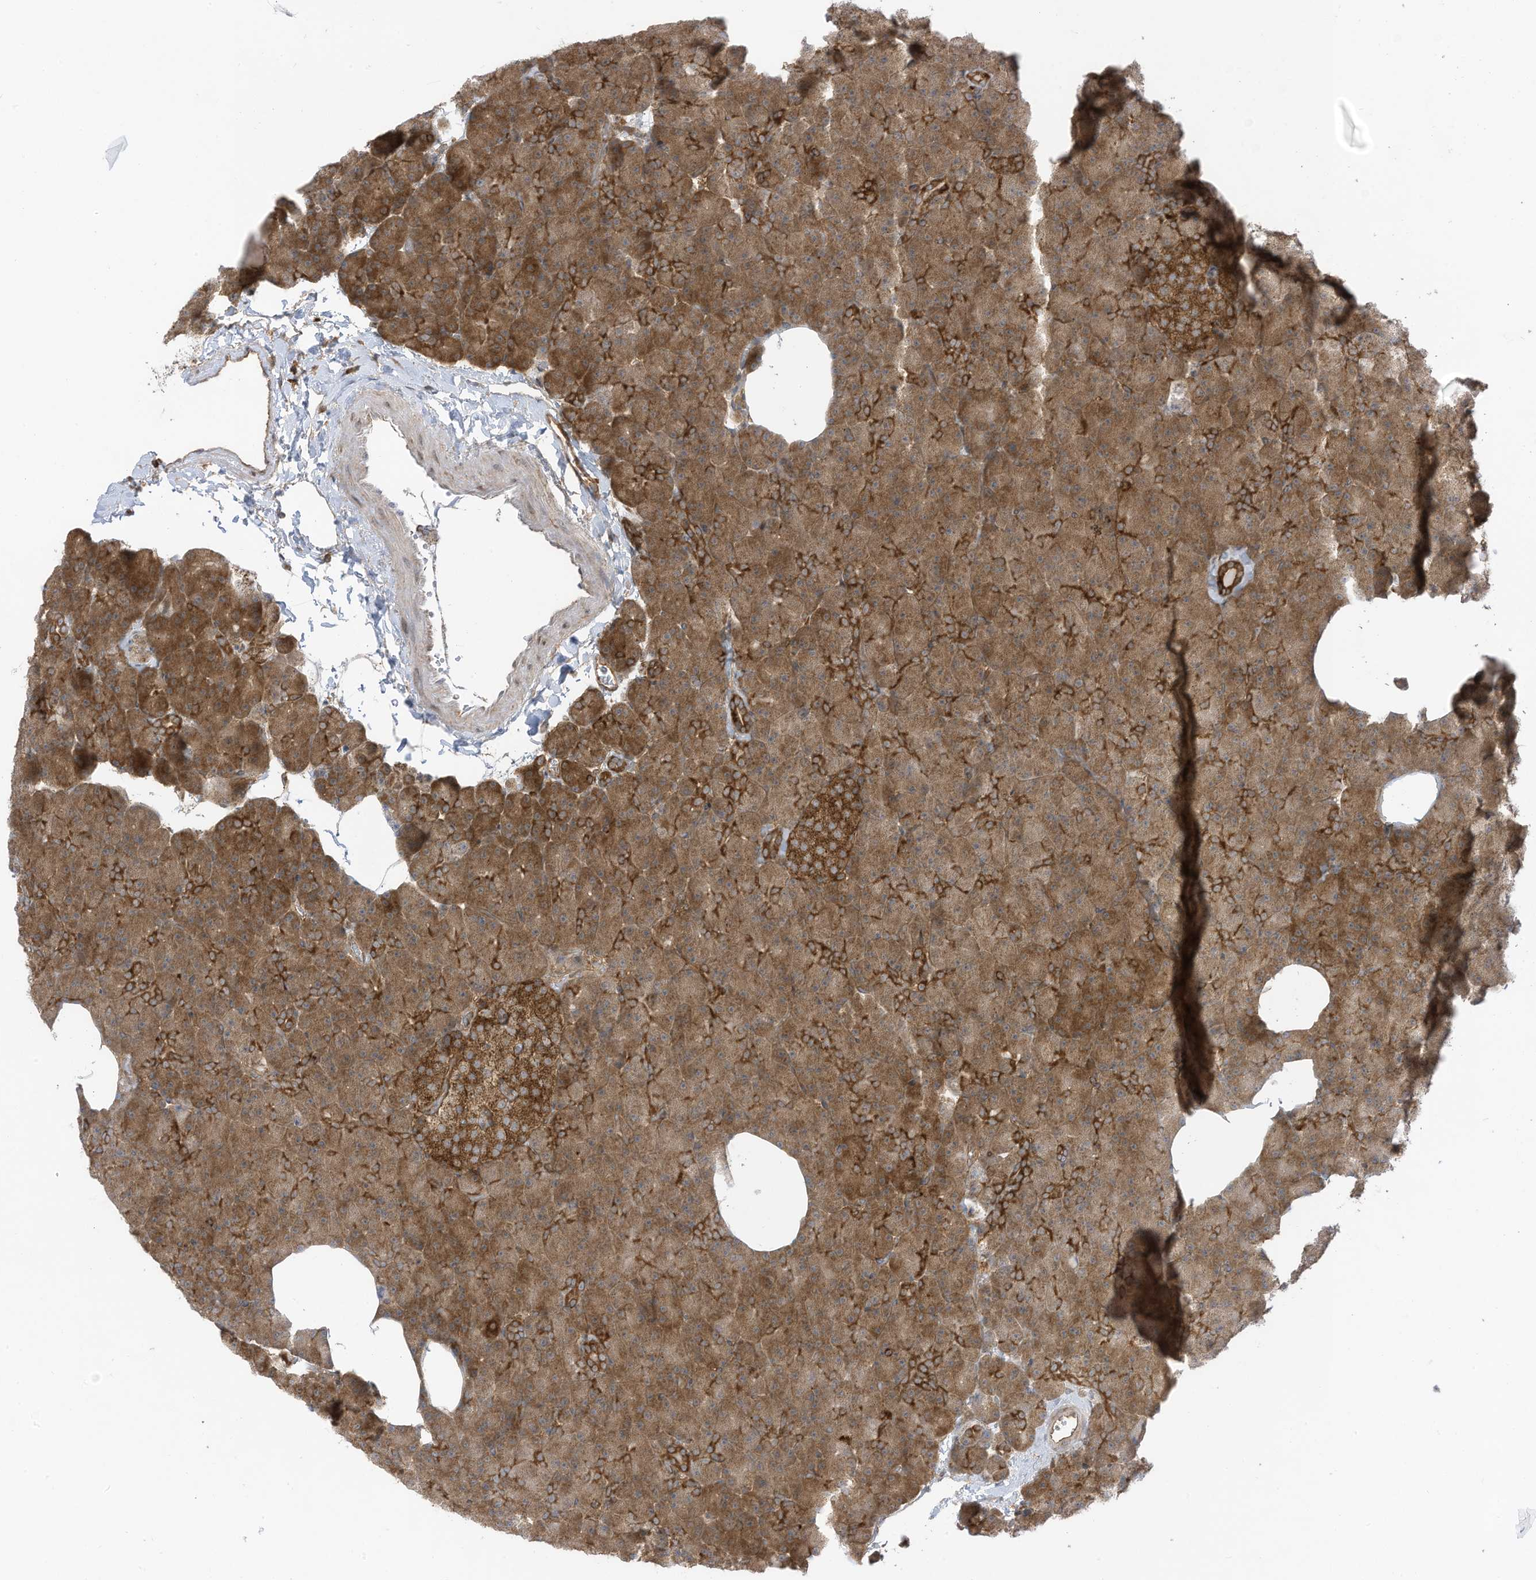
{"staining": {"intensity": "moderate", "quantity": ">75%", "location": "cytoplasmic/membranous"}, "tissue": "pancreas", "cell_type": "Exocrine glandular cells", "image_type": "normal", "snomed": [{"axis": "morphology", "description": "Normal tissue, NOS"}, {"axis": "morphology", "description": "Carcinoid, malignant, NOS"}, {"axis": "topography", "description": "Pancreas"}], "caption": "Protein staining demonstrates moderate cytoplasmic/membranous positivity in approximately >75% of exocrine glandular cells in benign pancreas. (IHC, brightfield microscopy, high magnification).", "gene": "REPS1", "patient": {"sex": "female", "age": 35}}